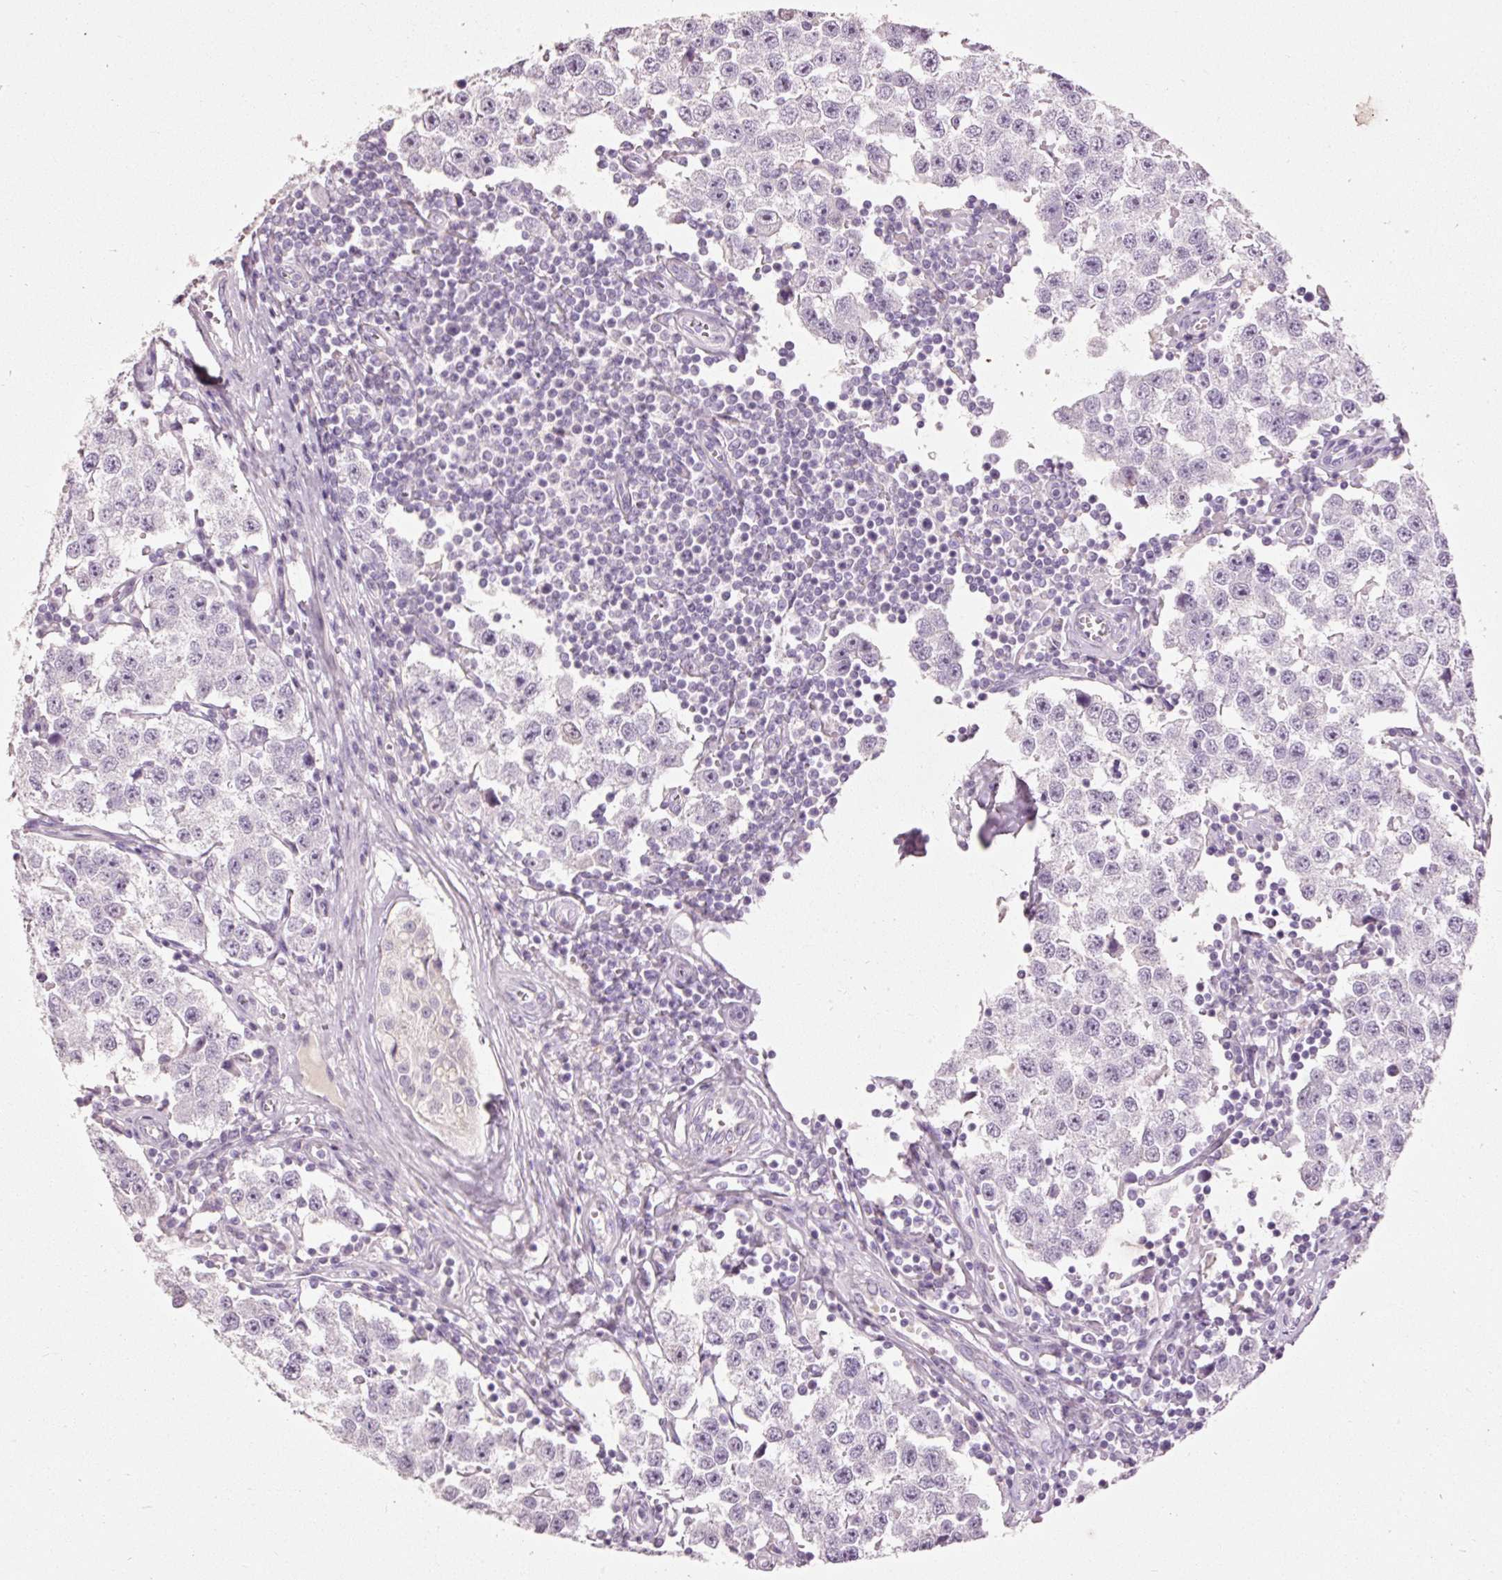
{"staining": {"intensity": "negative", "quantity": "none", "location": "none"}, "tissue": "testis cancer", "cell_type": "Tumor cells", "image_type": "cancer", "snomed": [{"axis": "morphology", "description": "Seminoma, NOS"}, {"axis": "topography", "description": "Testis"}], "caption": "This photomicrograph is of seminoma (testis) stained with IHC to label a protein in brown with the nuclei are counter-stained blue. There is no expression in tumor cells.", "gene": "MUC5AC", "patient": {"sex": "male", "age": 34}}